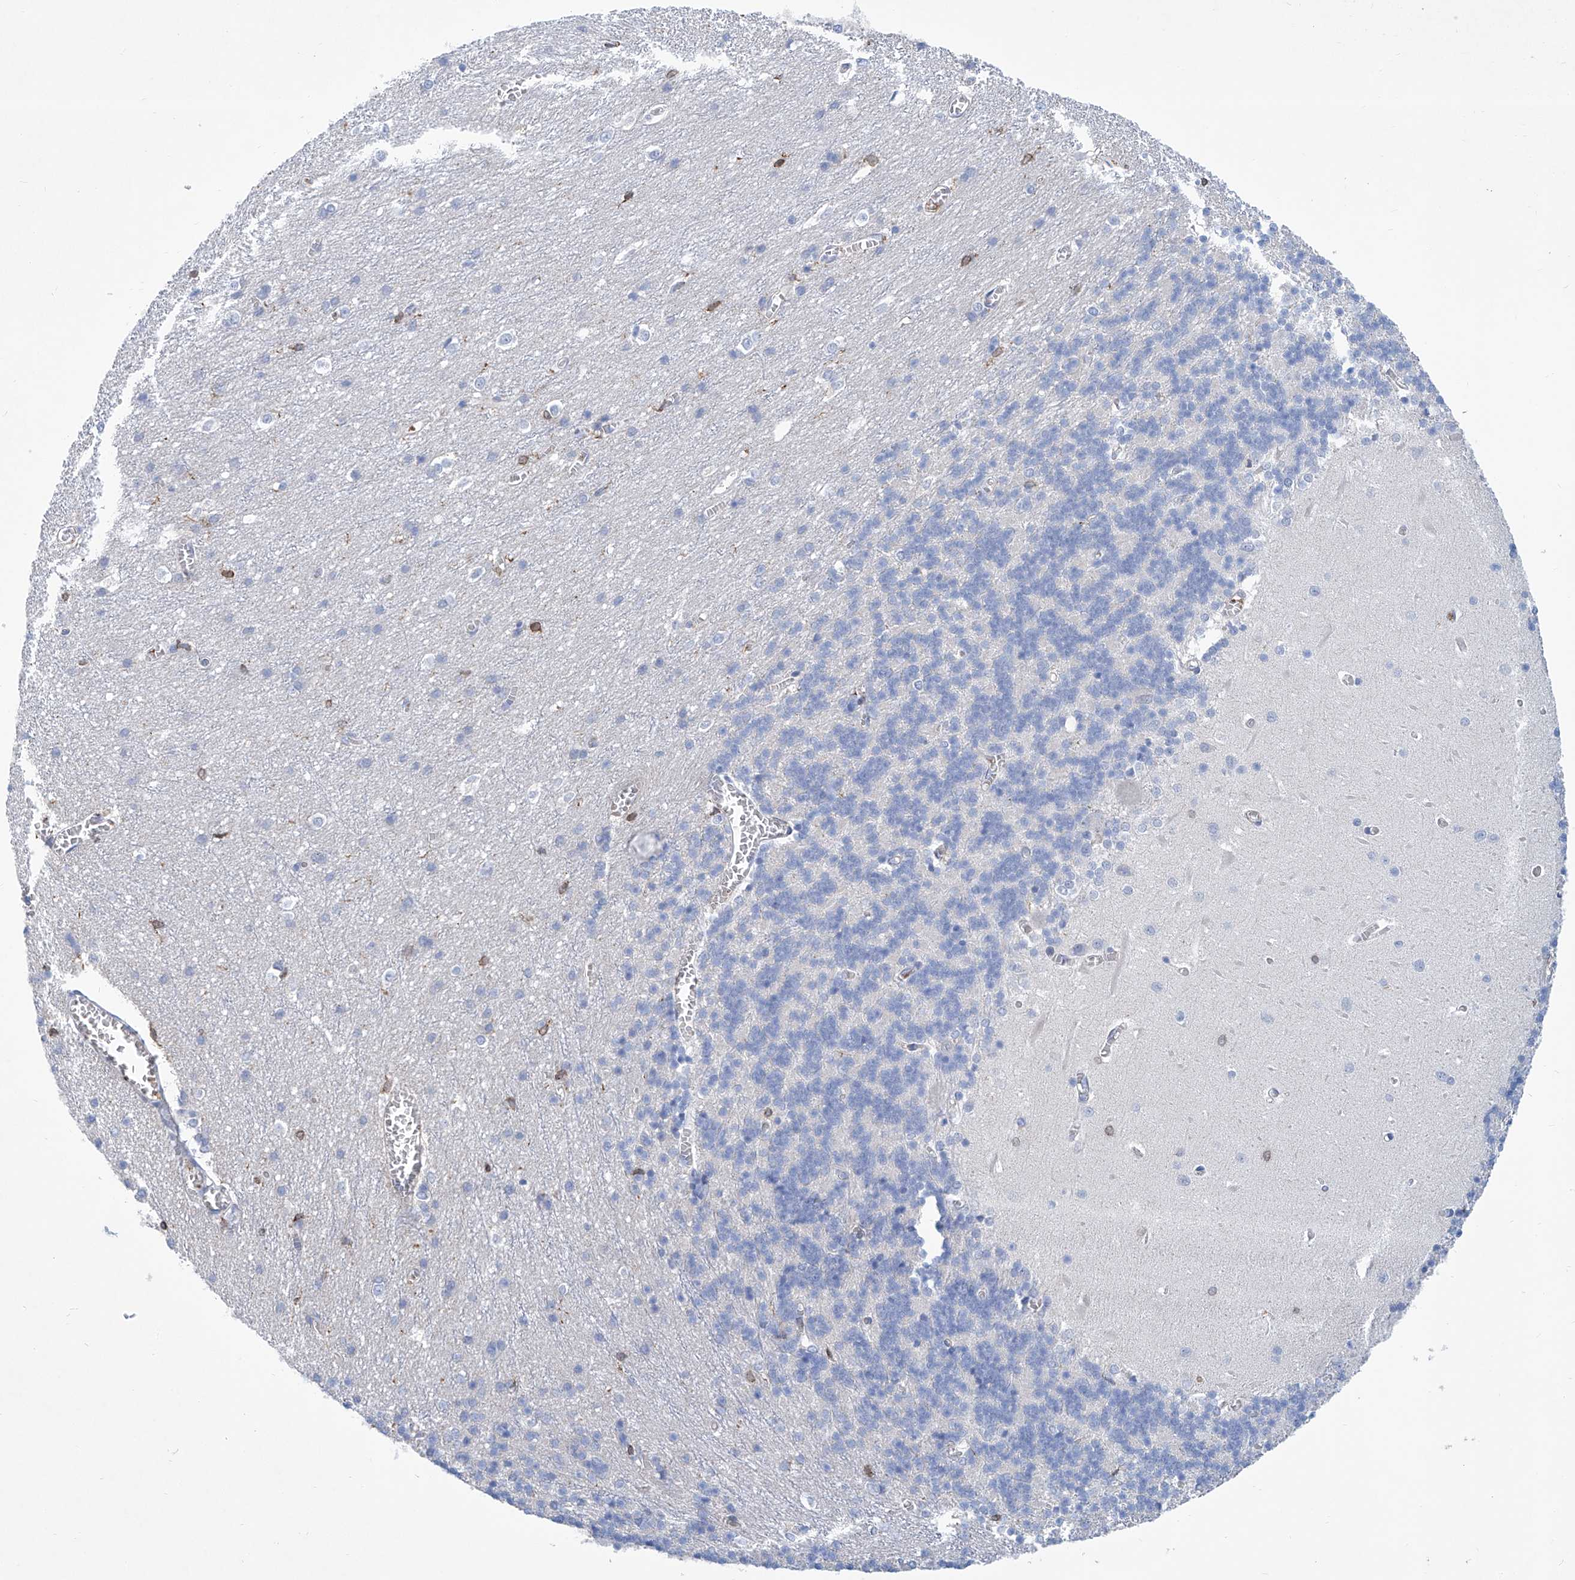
{"staining": {"intensity": "negative", "quantity": "none", "location": "none"}, "tissue": "cerebellum", "cell_type": "Cells in granular layer", "image_type": "normal", "snomed": [{"axis": "morphology", "description": "Normal tissue, NOS"}, {"axis": "topography", "description": "Cerebellum"}], "caption": "This is a image of immunohistochemistry staining of unremarkable cerebellum, which shows no positivity in cells in granular layer. (Immunohistochemistry, brightfield microscopy, high magnification).", "gene": "TNN", "patient": {"sex": "male", "age": 37}}